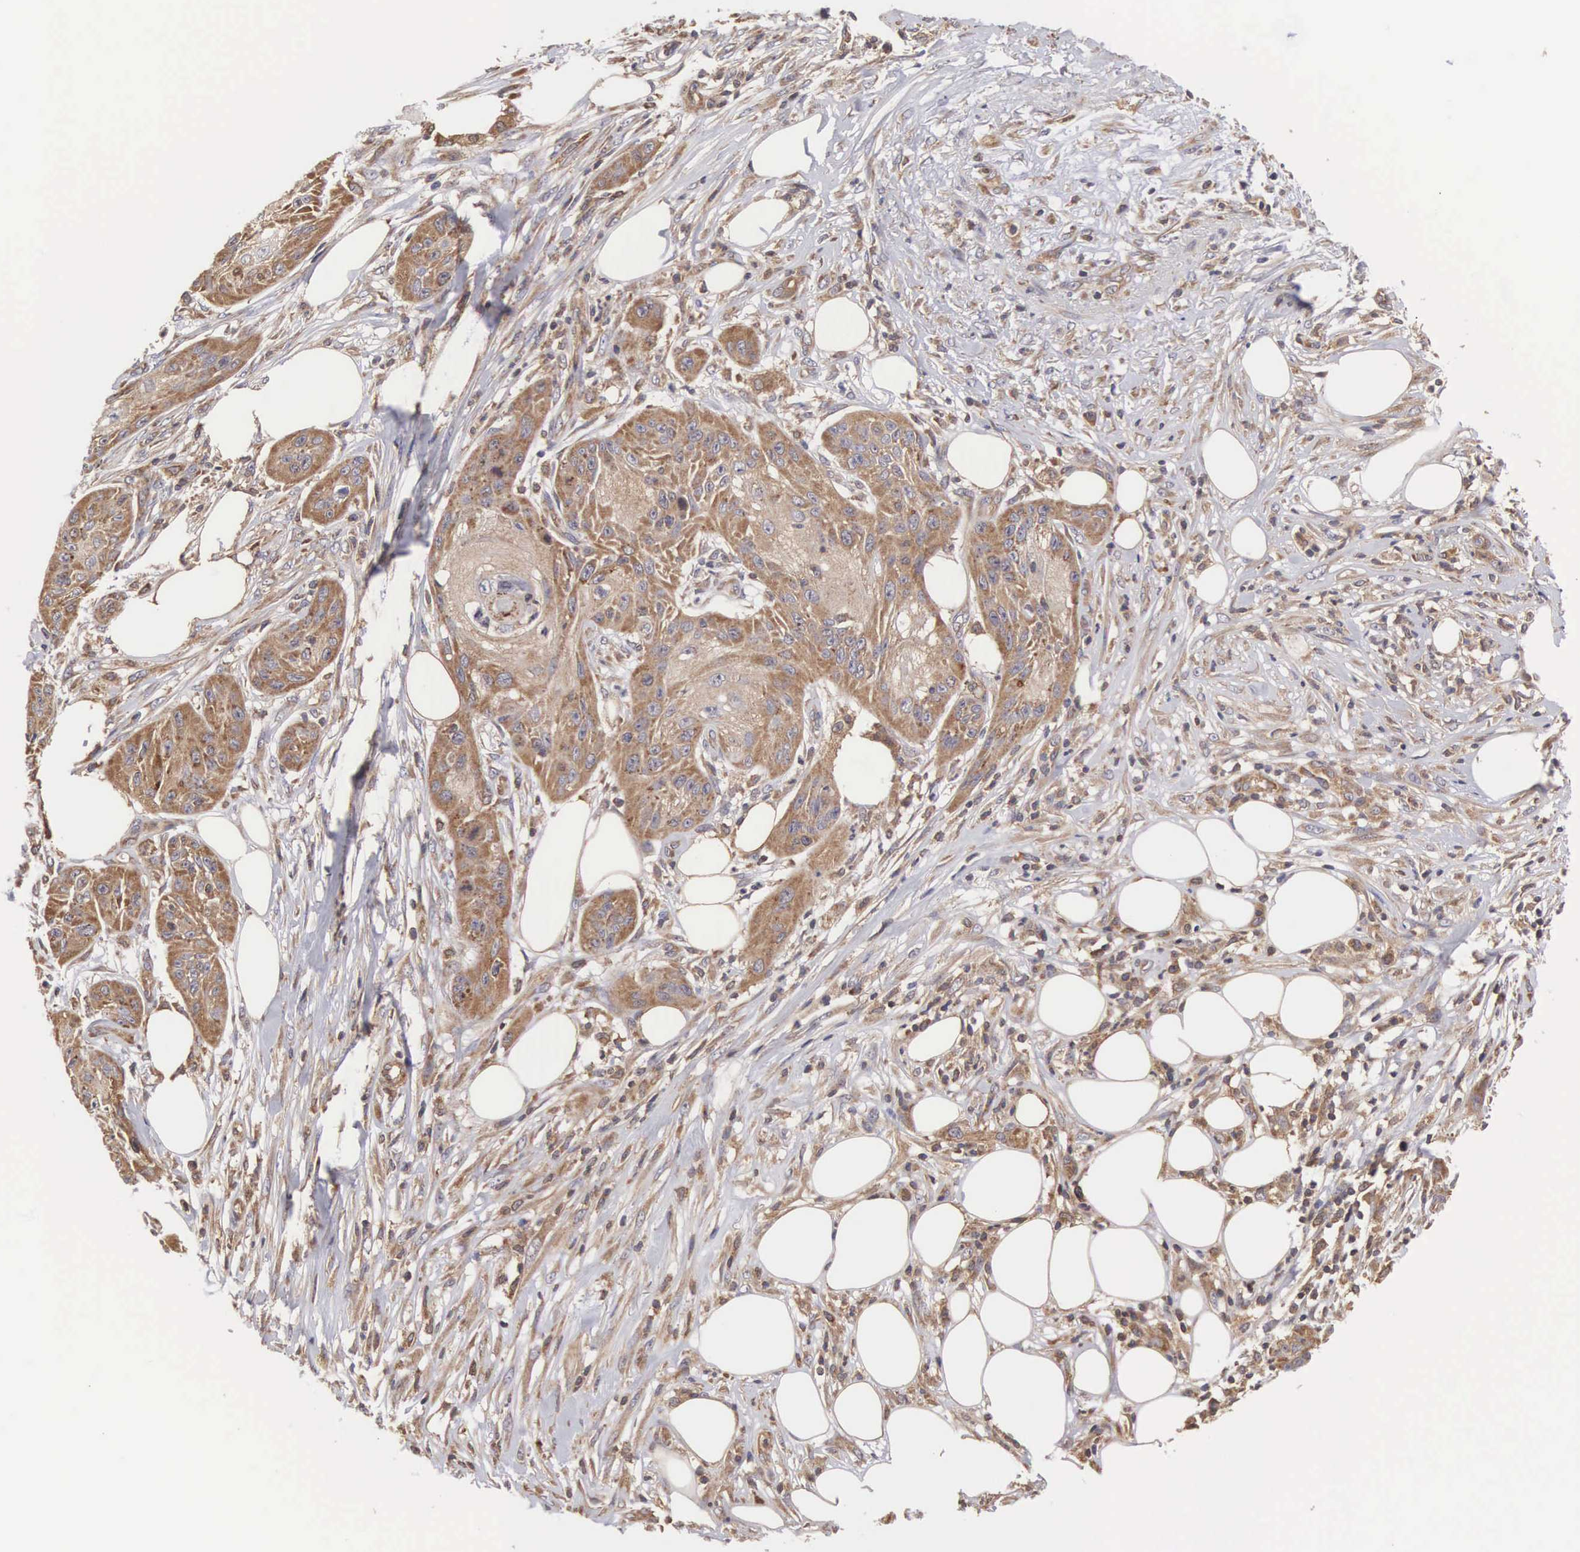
{"staining": {"intensity": "moderate", "quantity": ">75%", "location": "cytoplasmic/membranous"}, "tissue": "skin cancer", "cell_type": "Tumor cells", "image_type": "cancer", "snomed": [{"axis": "morphology", "description": "Squamous cell carcinoma, NOS"}, {"axis": "topography", "description": "Skin"}], "caption": "Protein expression analysis of human skin cancer (squamous cell carcinoma) reveals moderate cytoplasmic/membranous expression in approximately >75% of tumor cells.", "gene": "DHRS1", "patient": {"sex": "female", "age": 88}}